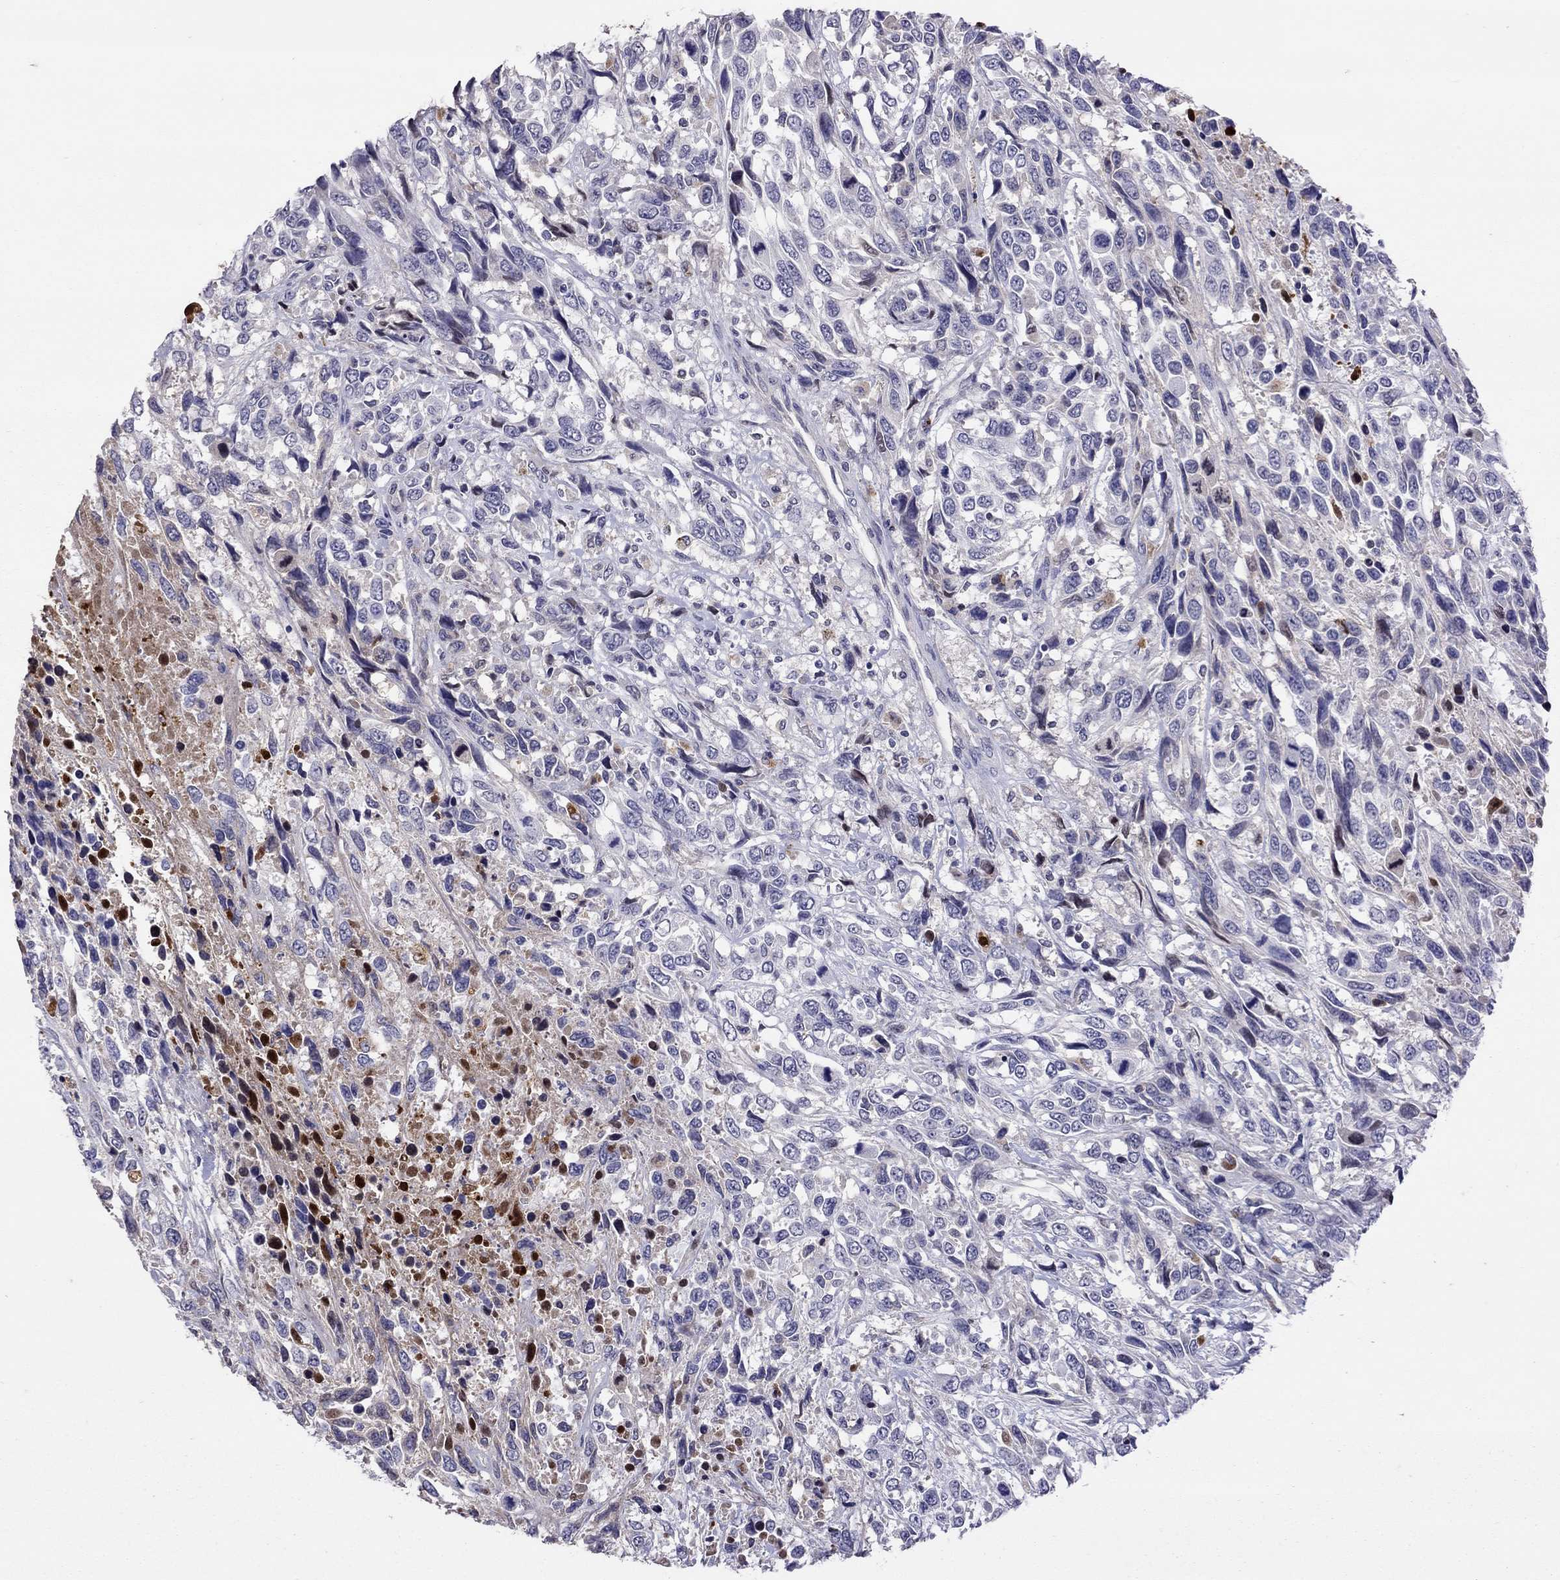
{"staining": {"intensity": "negative", "quantity": "none", "location": "none"}, "tissue": "urothelial cancer", "cell_type": "Tumor cells", "image_type": "cancer", "snomed": [{"axis": "morphology", "description": "Urothelial carcinoma, High grade"}, {"axis": "topography", "description": "Urinary bladder"}], "caption": "Tumor cells show no significant protein positivity in urothelial cancer. (DAB (3,3'-diaminobenzidine) IHC with hematoxylin counter stain).", "gene": "SERPINA3", "patient": {"sex": "female", "age": 70}}